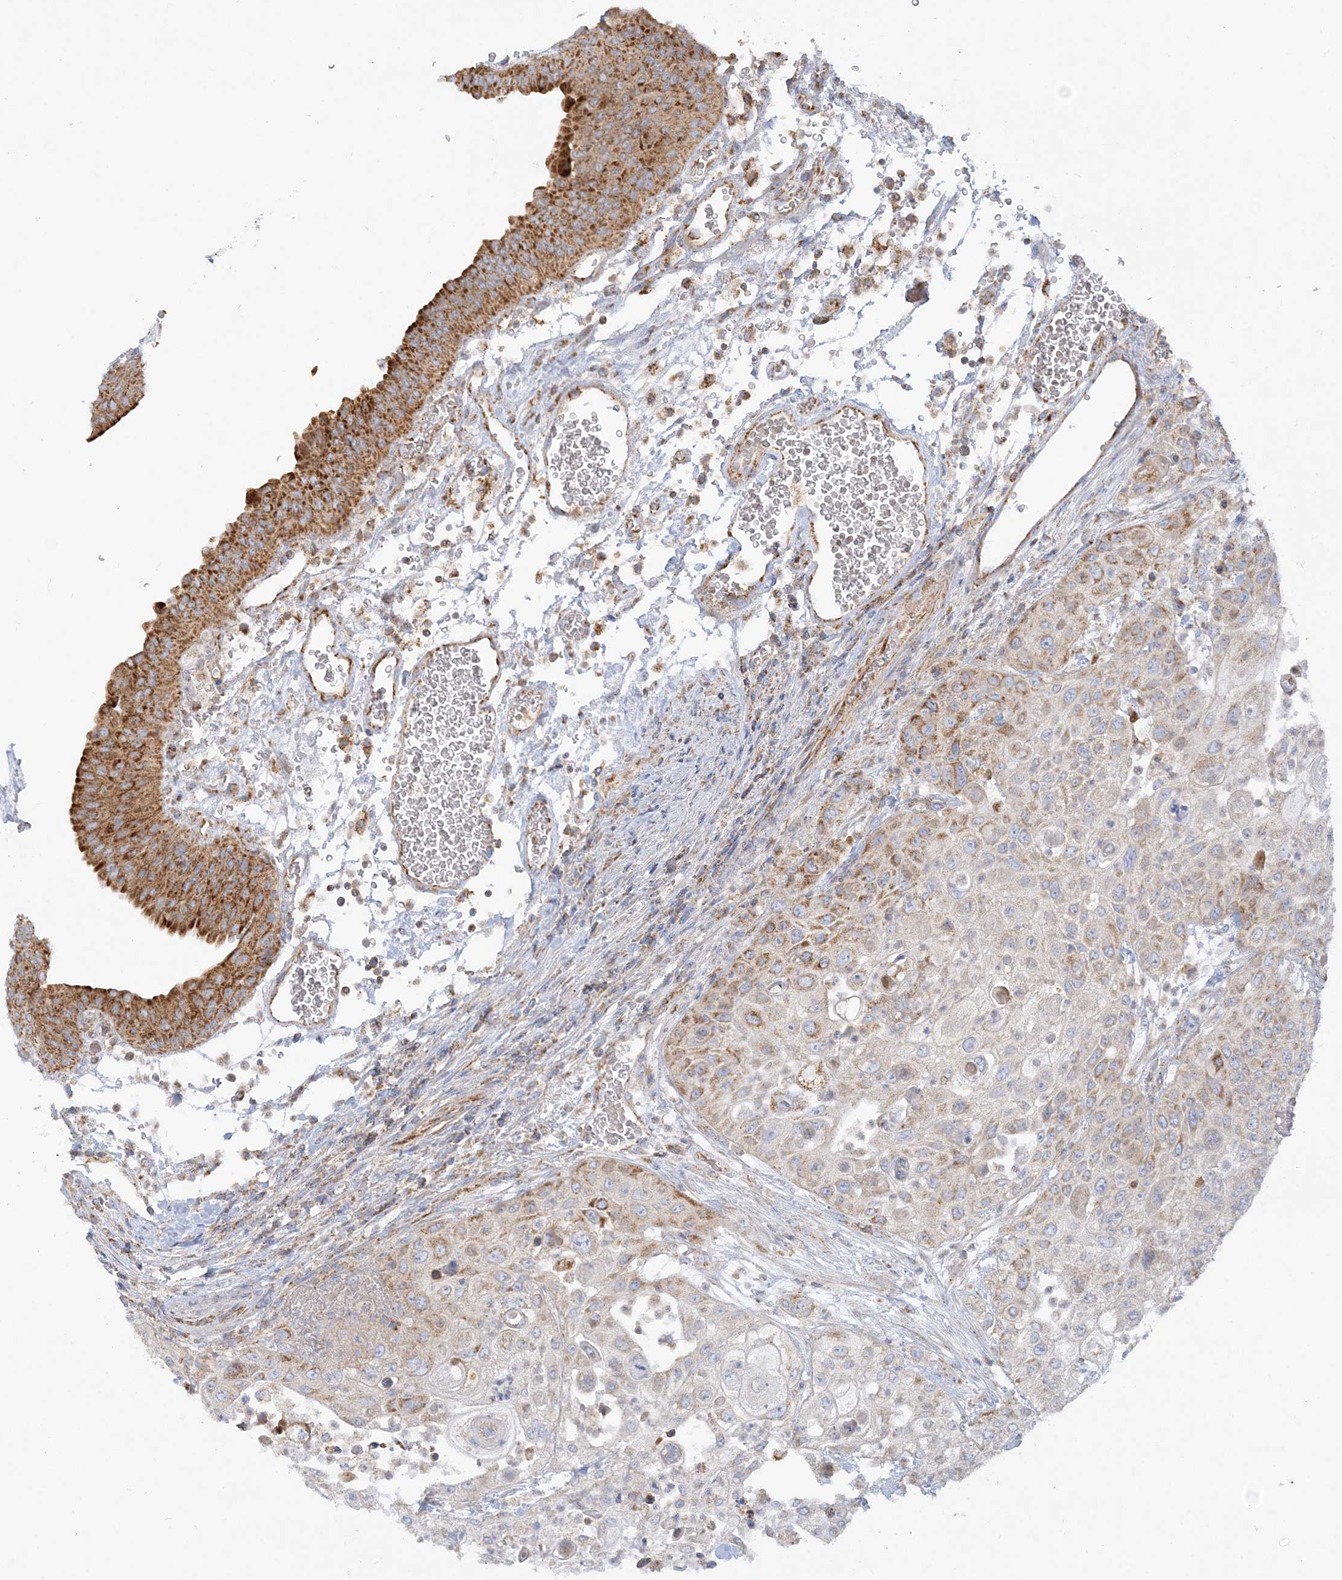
{"staining": {"intensity": "moderate", "quantity": "<25%", "location": "cytoplasmic/membranous"}, "tissue": "urothelial cancer", "cell_type": "Tumor cells", "image_type": "cancer", "snomed": [{"axis": "morphology", "description": "Urothelial carcinoma, High grade"}, {"axis": "topography", "description": "Urinary bladder"}], "caption": "Brown immunohistochemical staining in urothelial carcinoma (high-grade) shows moderate cytoplasmic/membranous expression in about <25% of tumor cells.", "gene": "TBC1D14", "patient": {"sex": "female", "age": 79}}